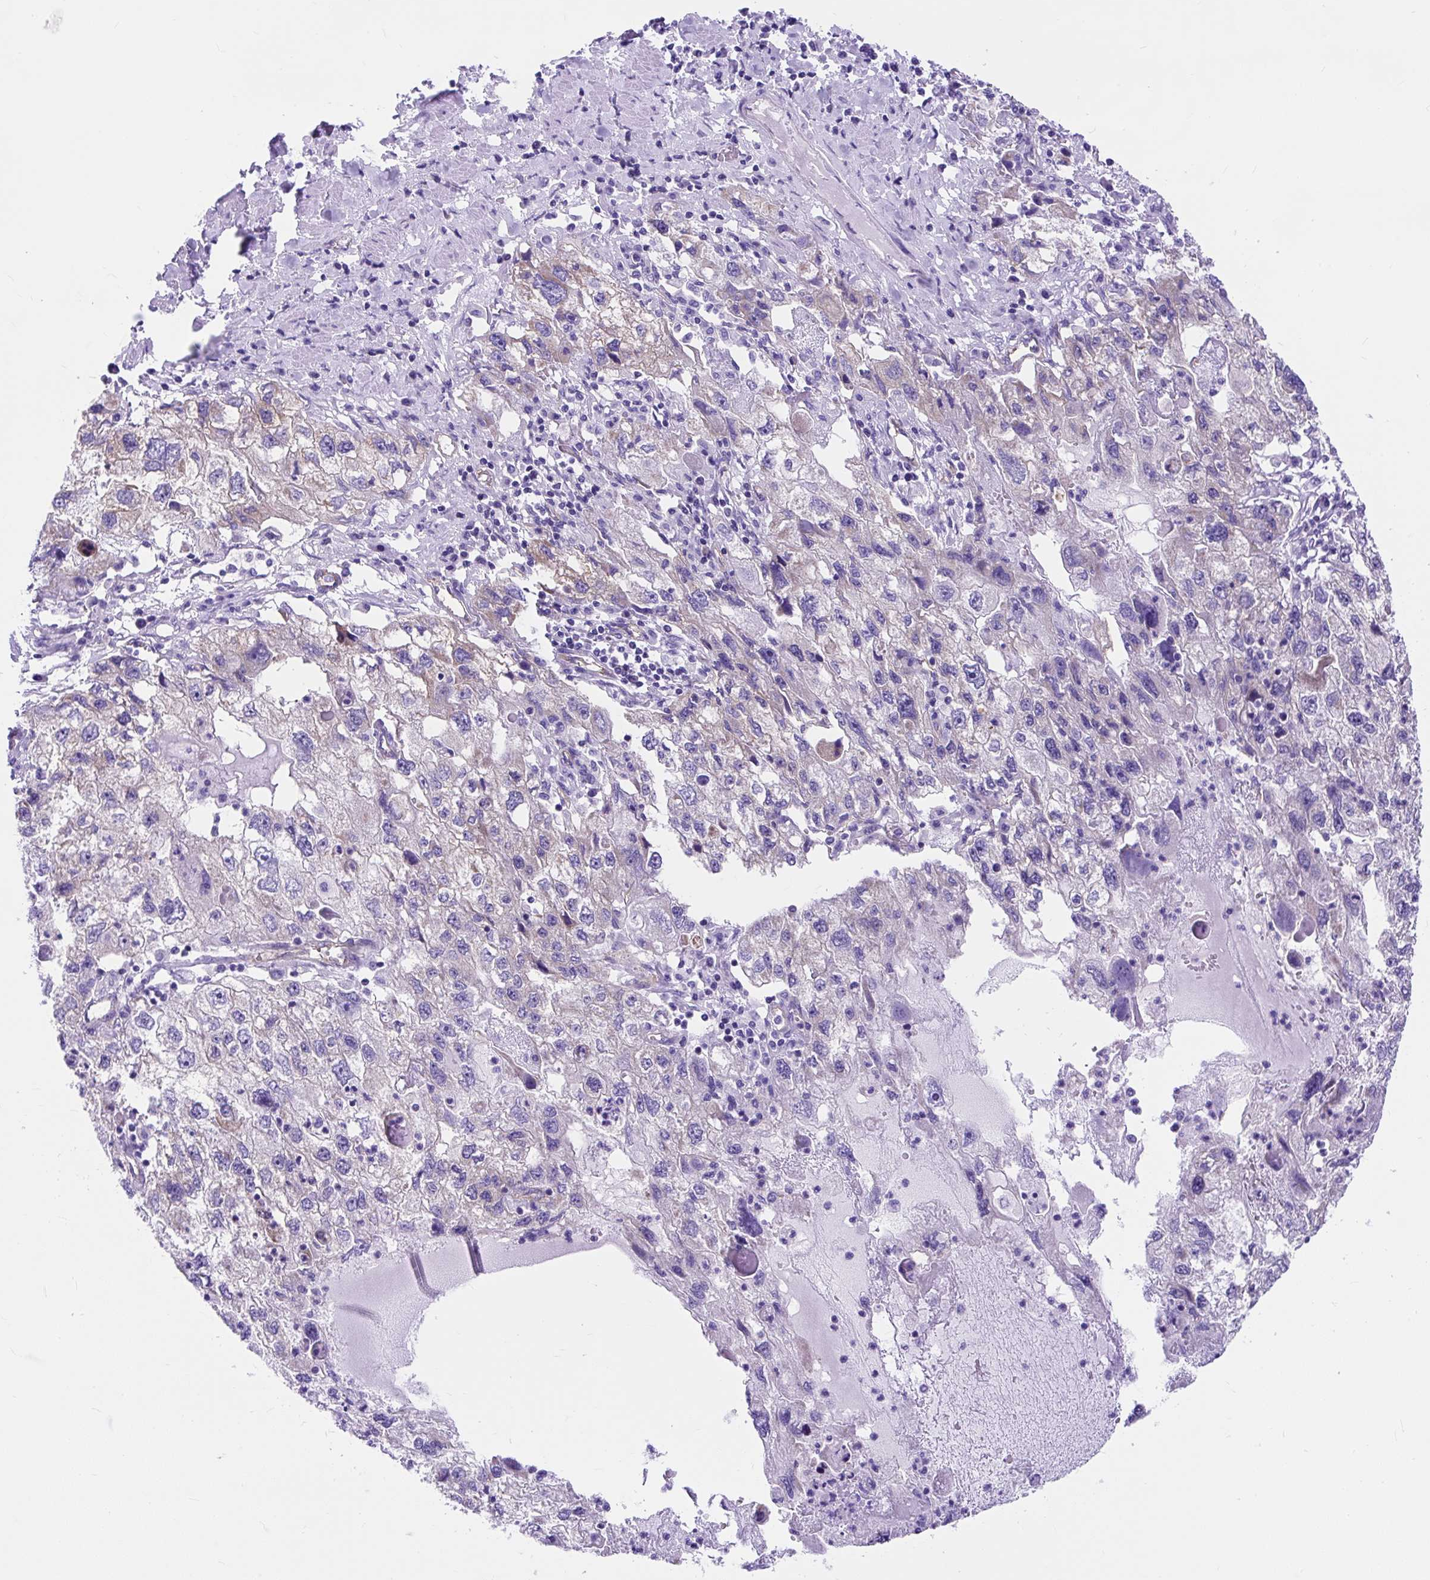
{"staining": {"intensity": "negative", "quantity": "none", "location": "none"}, "tissue": "endometrial cancer", "cell_type": "Tumor cells", "image_type": "cancer", "snomed": [{"axis": "morphology", "description": "Adenocarcinoma, NOS"}, {"axis": "topography", "description": "Endometrium"}], "caption": "The immunohistochemistry histopathology image has no significant positivity in tumor cells of adenocarcinoma (endometrial) tissue. The staining is performed using DAB (3,3'-diaminobenzidine) brown chromogen with nuclei counter-stained in using hematoxylin.", "gene": "HIP1R", "patient": {"sex": "female", "age": 49}}